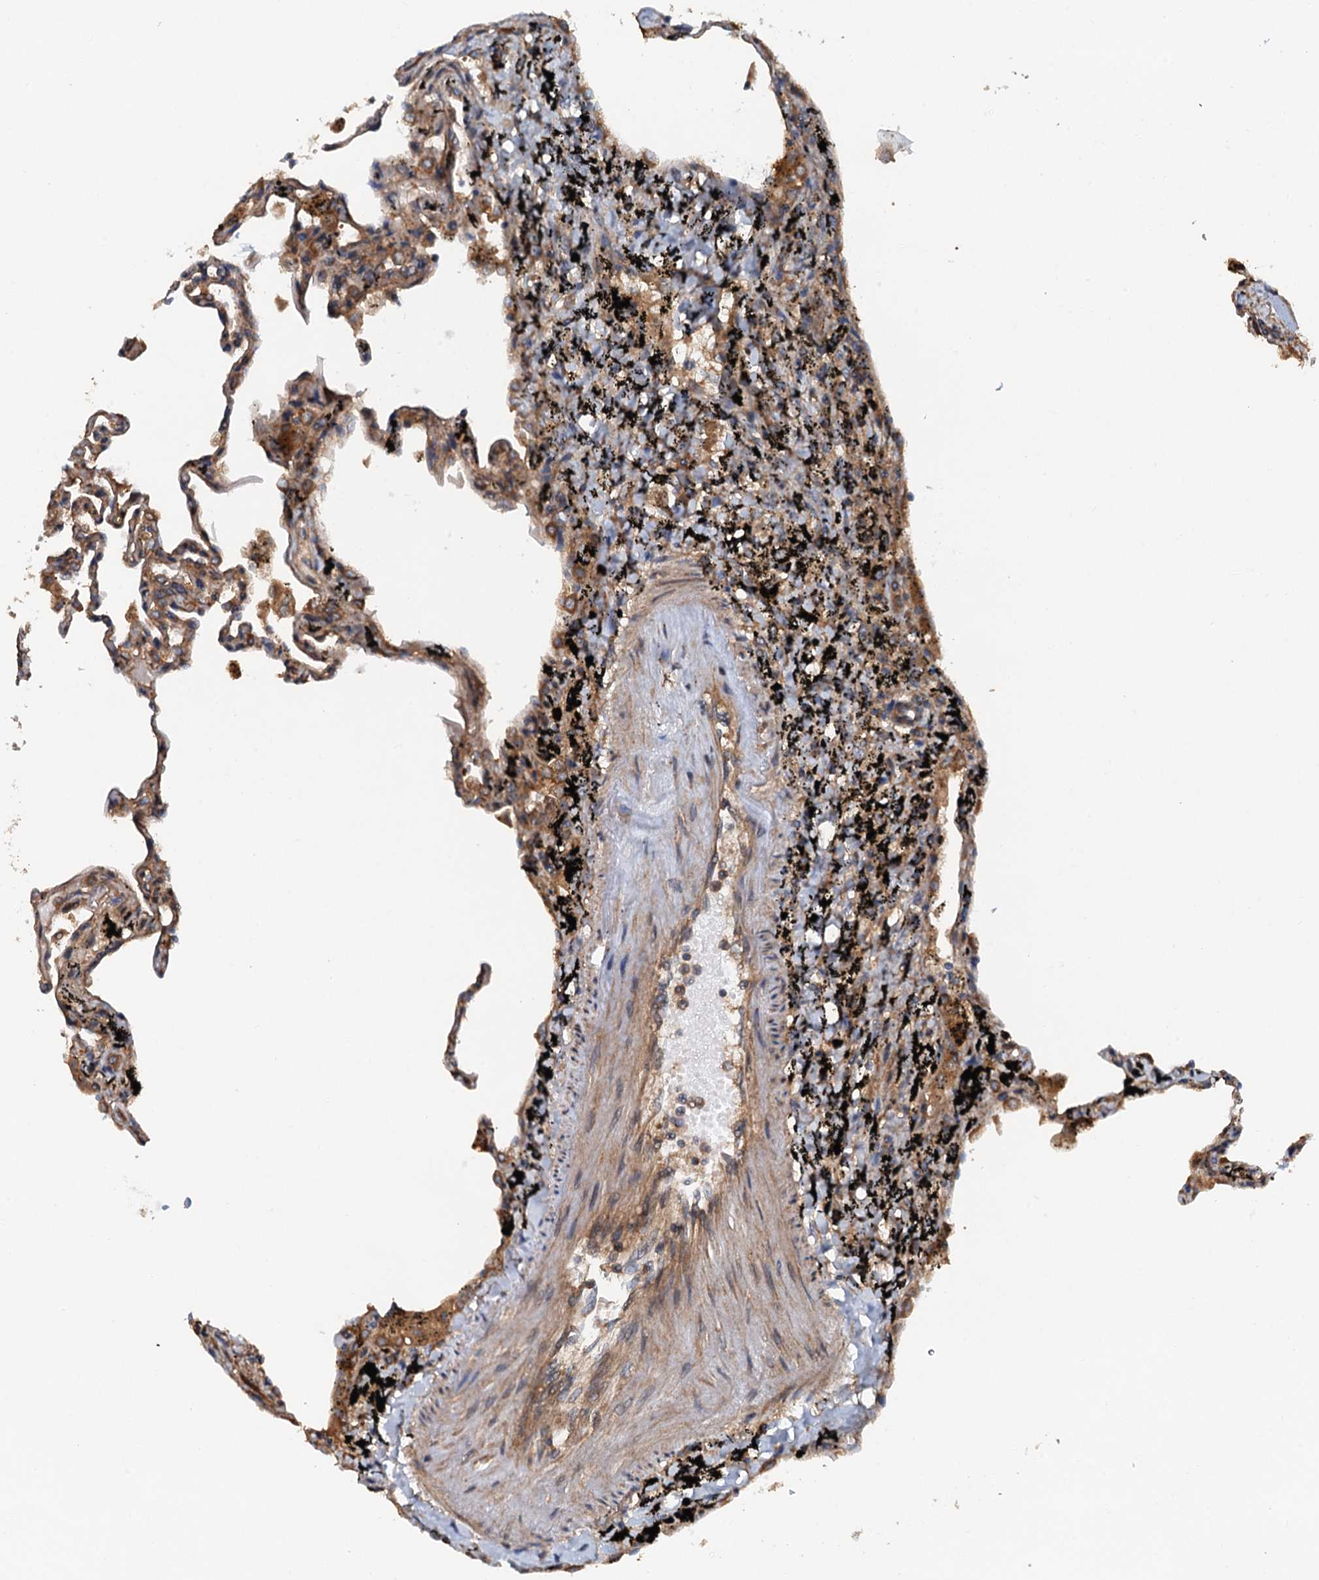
{"staining": {"intensity": "moderate", "quantity": "25%-75%", "location": "cytoplasmic/membranous"}, "tissue": "lung", "cell_type": "Alveolar cells", "image_type": "normal", "snomed": [{"axis": "morphology", "description": "Normal tissue, NOS"}, {"axis": "topography", "description": "Lung"}], "caption": "Human lung stained for a protein (brown) reveals moderate cytoplasmic/membranous positive positivity in about 25%-75% of alveolar cells.", "gene": "COG3", "patient": {"sex": "male", "age": 59}}